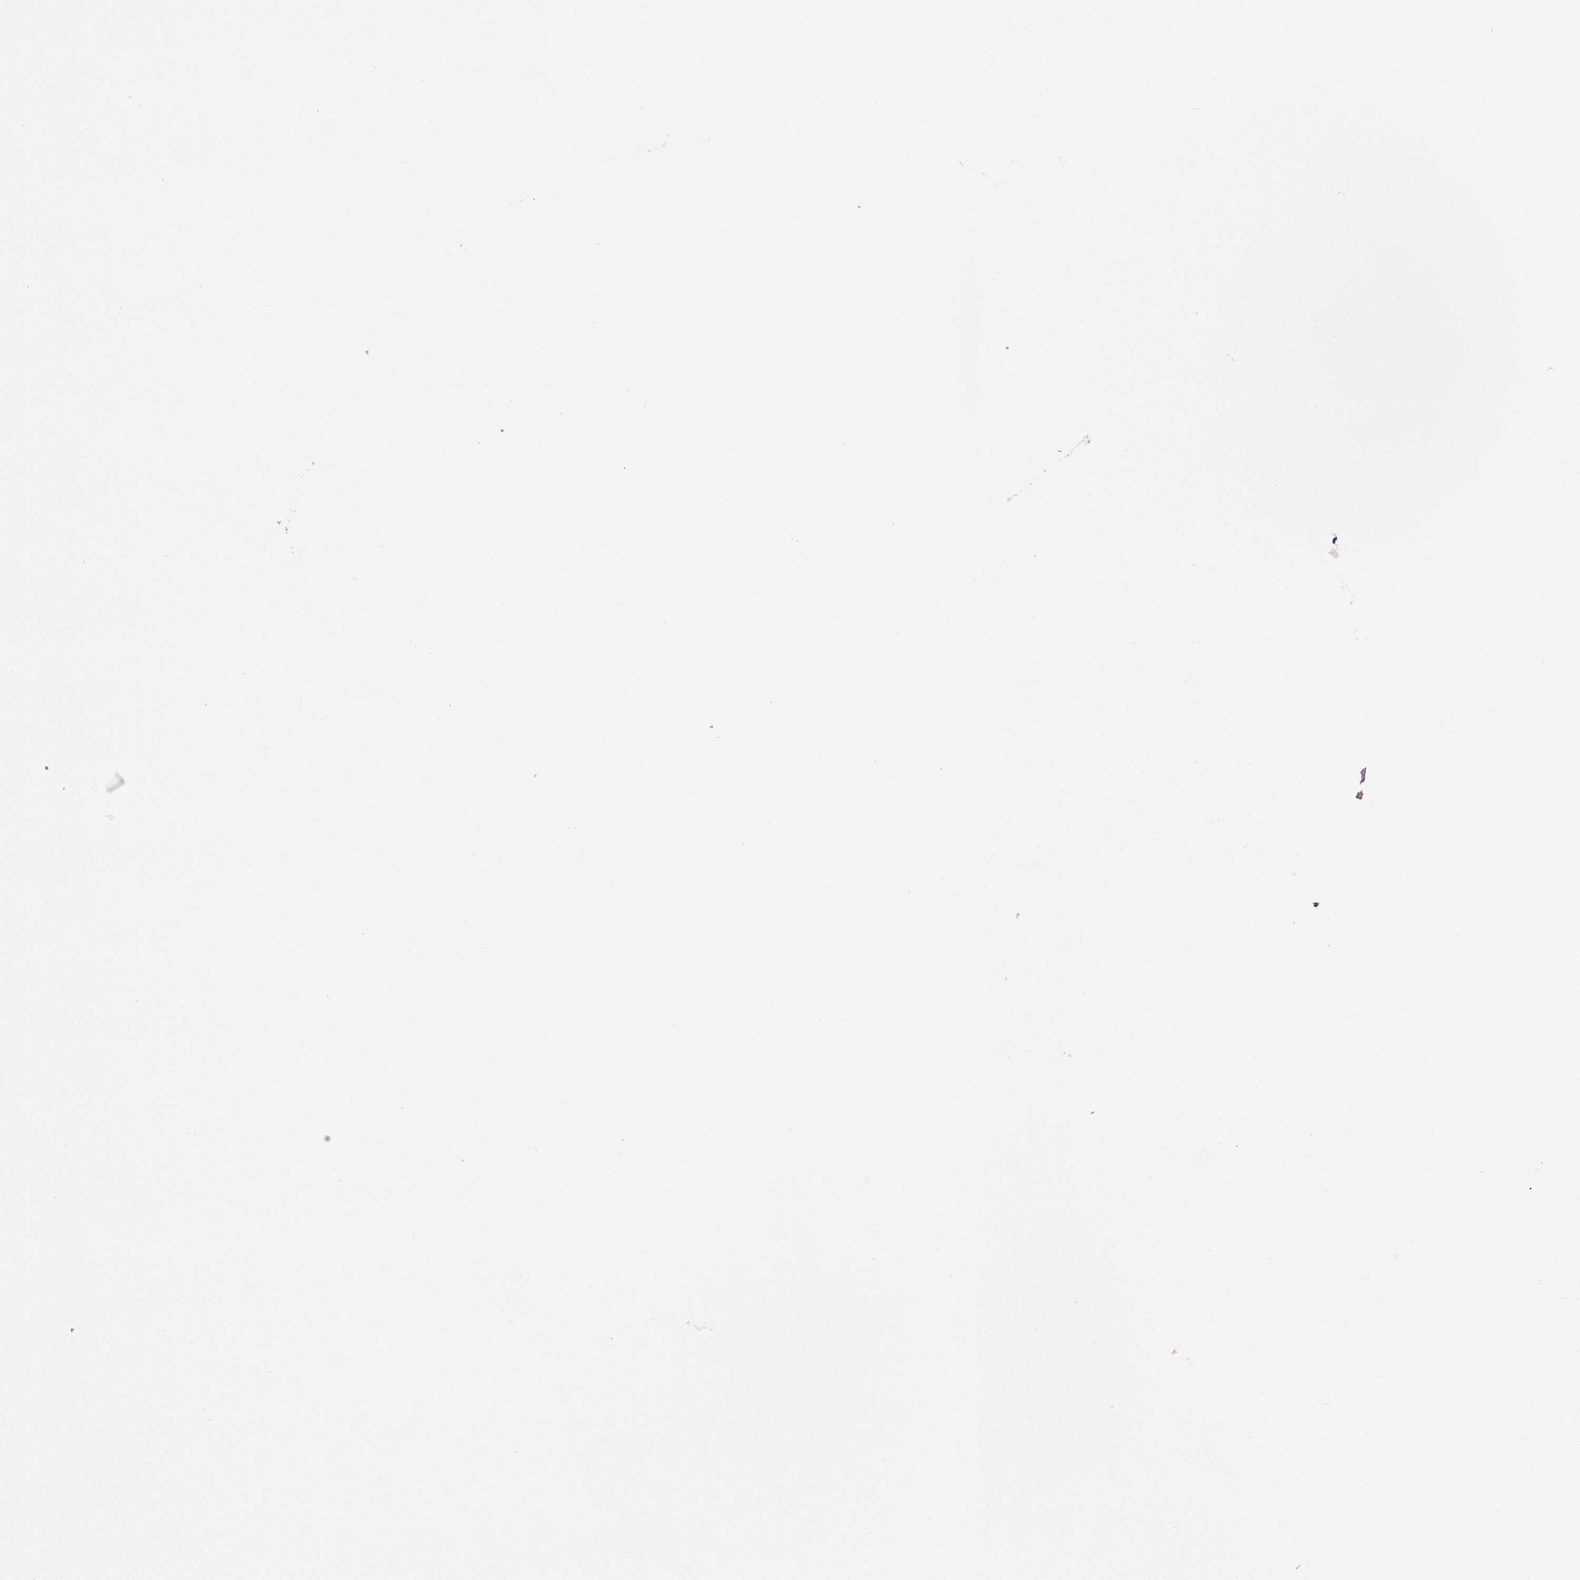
{"staining": {"intensity": "negative", "quantity": "none", "location": "none"}, "tissue": "skin", "cell_type": "Epidermal cells", "image_type": "normal", "snomed": [{"axis": "morphology", "description": "Normal tissue, NOS"}, {"axis": "topography", "description": "Anal"}], "caption": "Immunohistochemistry of unremarkable skin demonstrates no positivity in epidermal cells.", "gene": "BTLA", "patient": {"sex": "male", "age": 53}}